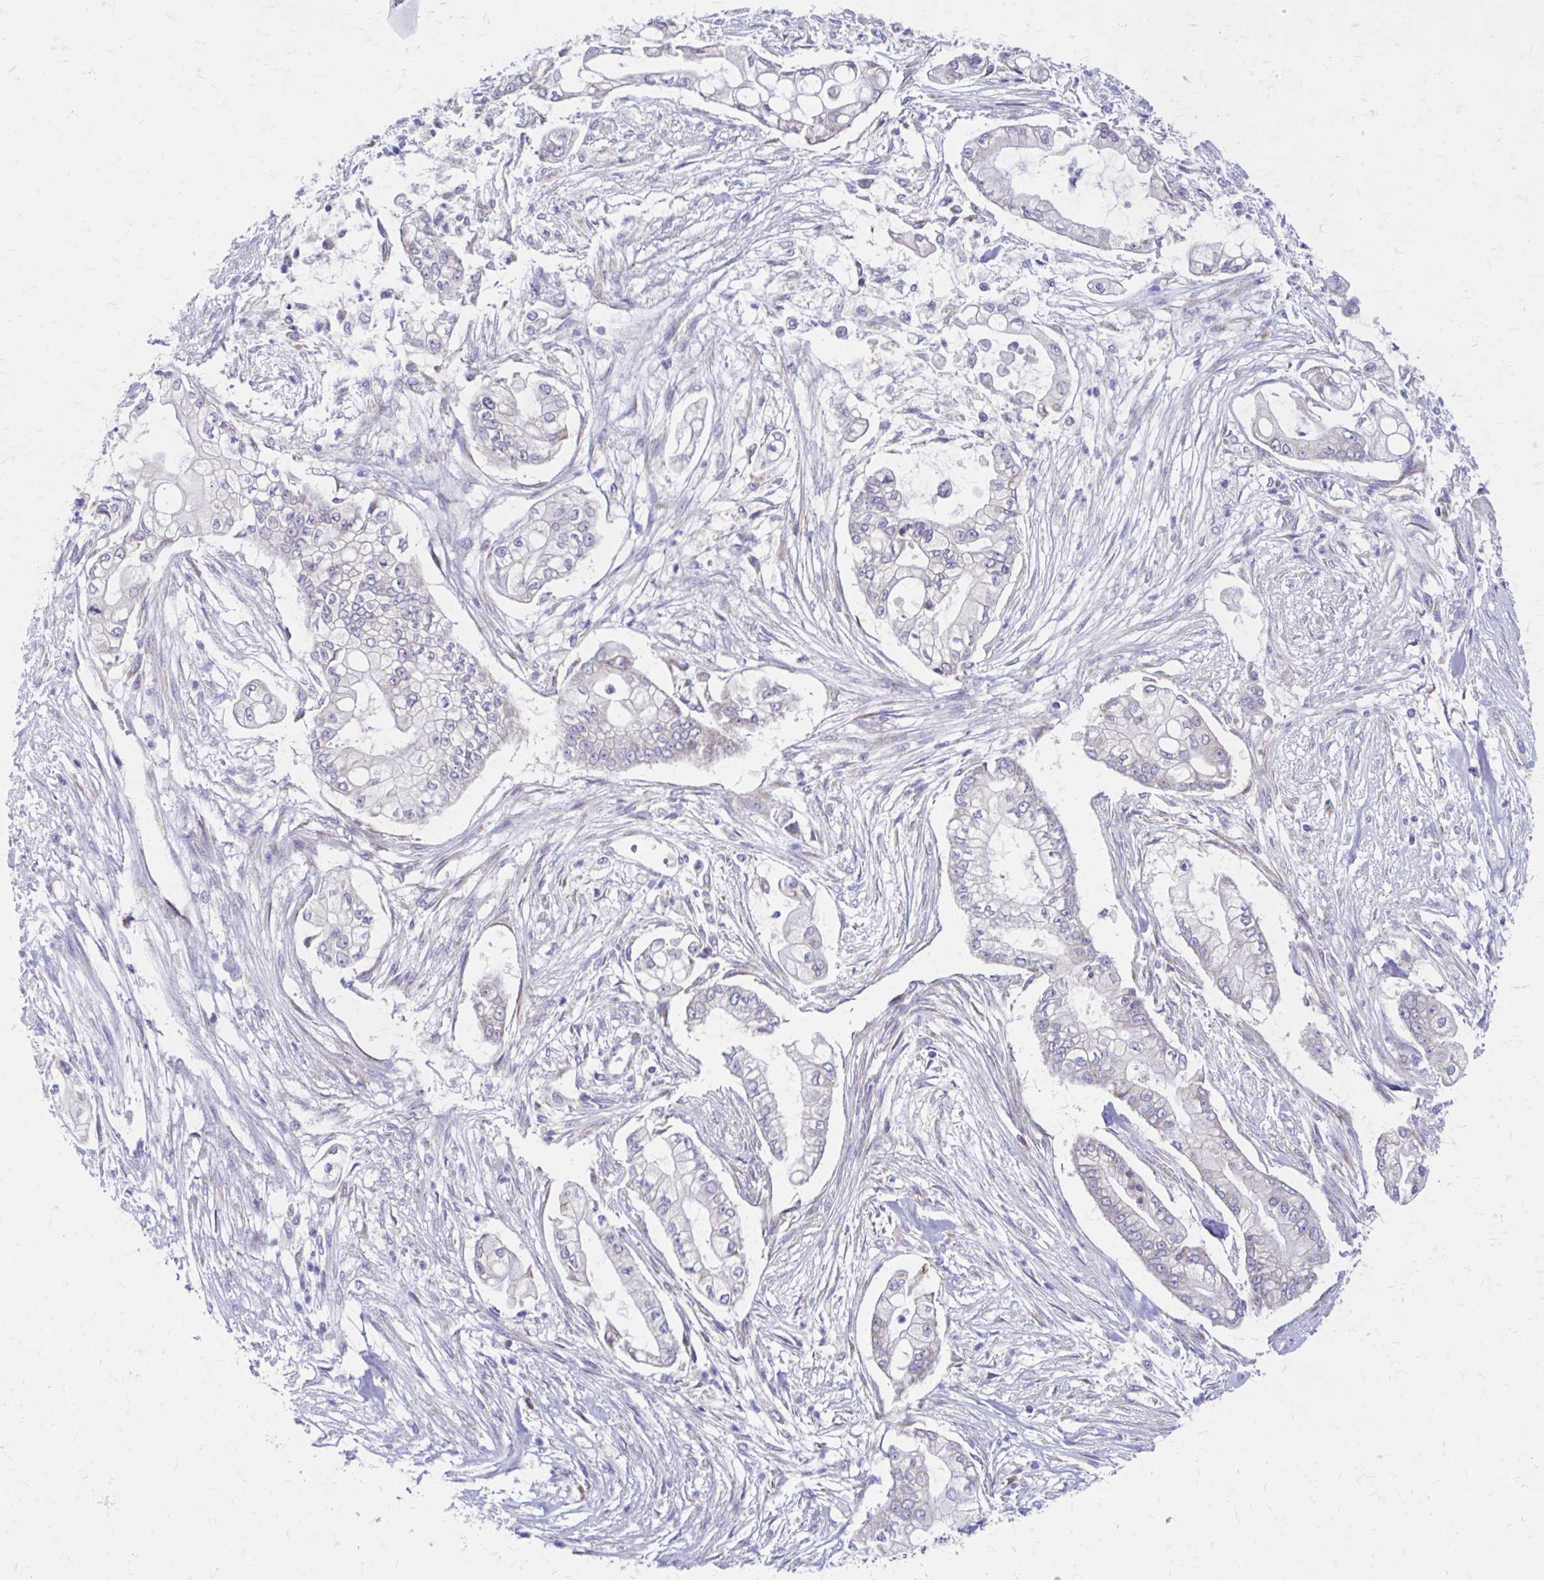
{"staining": {"intensity": "negative", "quantity": "none", "location": "none"}, "tissue": "pancreatic cancer", "cell_type": "Tumor cells", "image_type": "cancer", "snomed": [{"axis": "morphology", "description": "Adenocarcinoma, NOS"}, {"axis": "topography", "description": "Pancreas"}], "caption": "Immunohistochemistry of adenocarcinoma (pancreatic) shows no expression in tumor cells. (Brightfield microscopy of DAB (3,3'-diaminobenzidine) IHC at high magnification).", "gene": "RPL27A", "patient": {"sex": "female", "age": 69}}